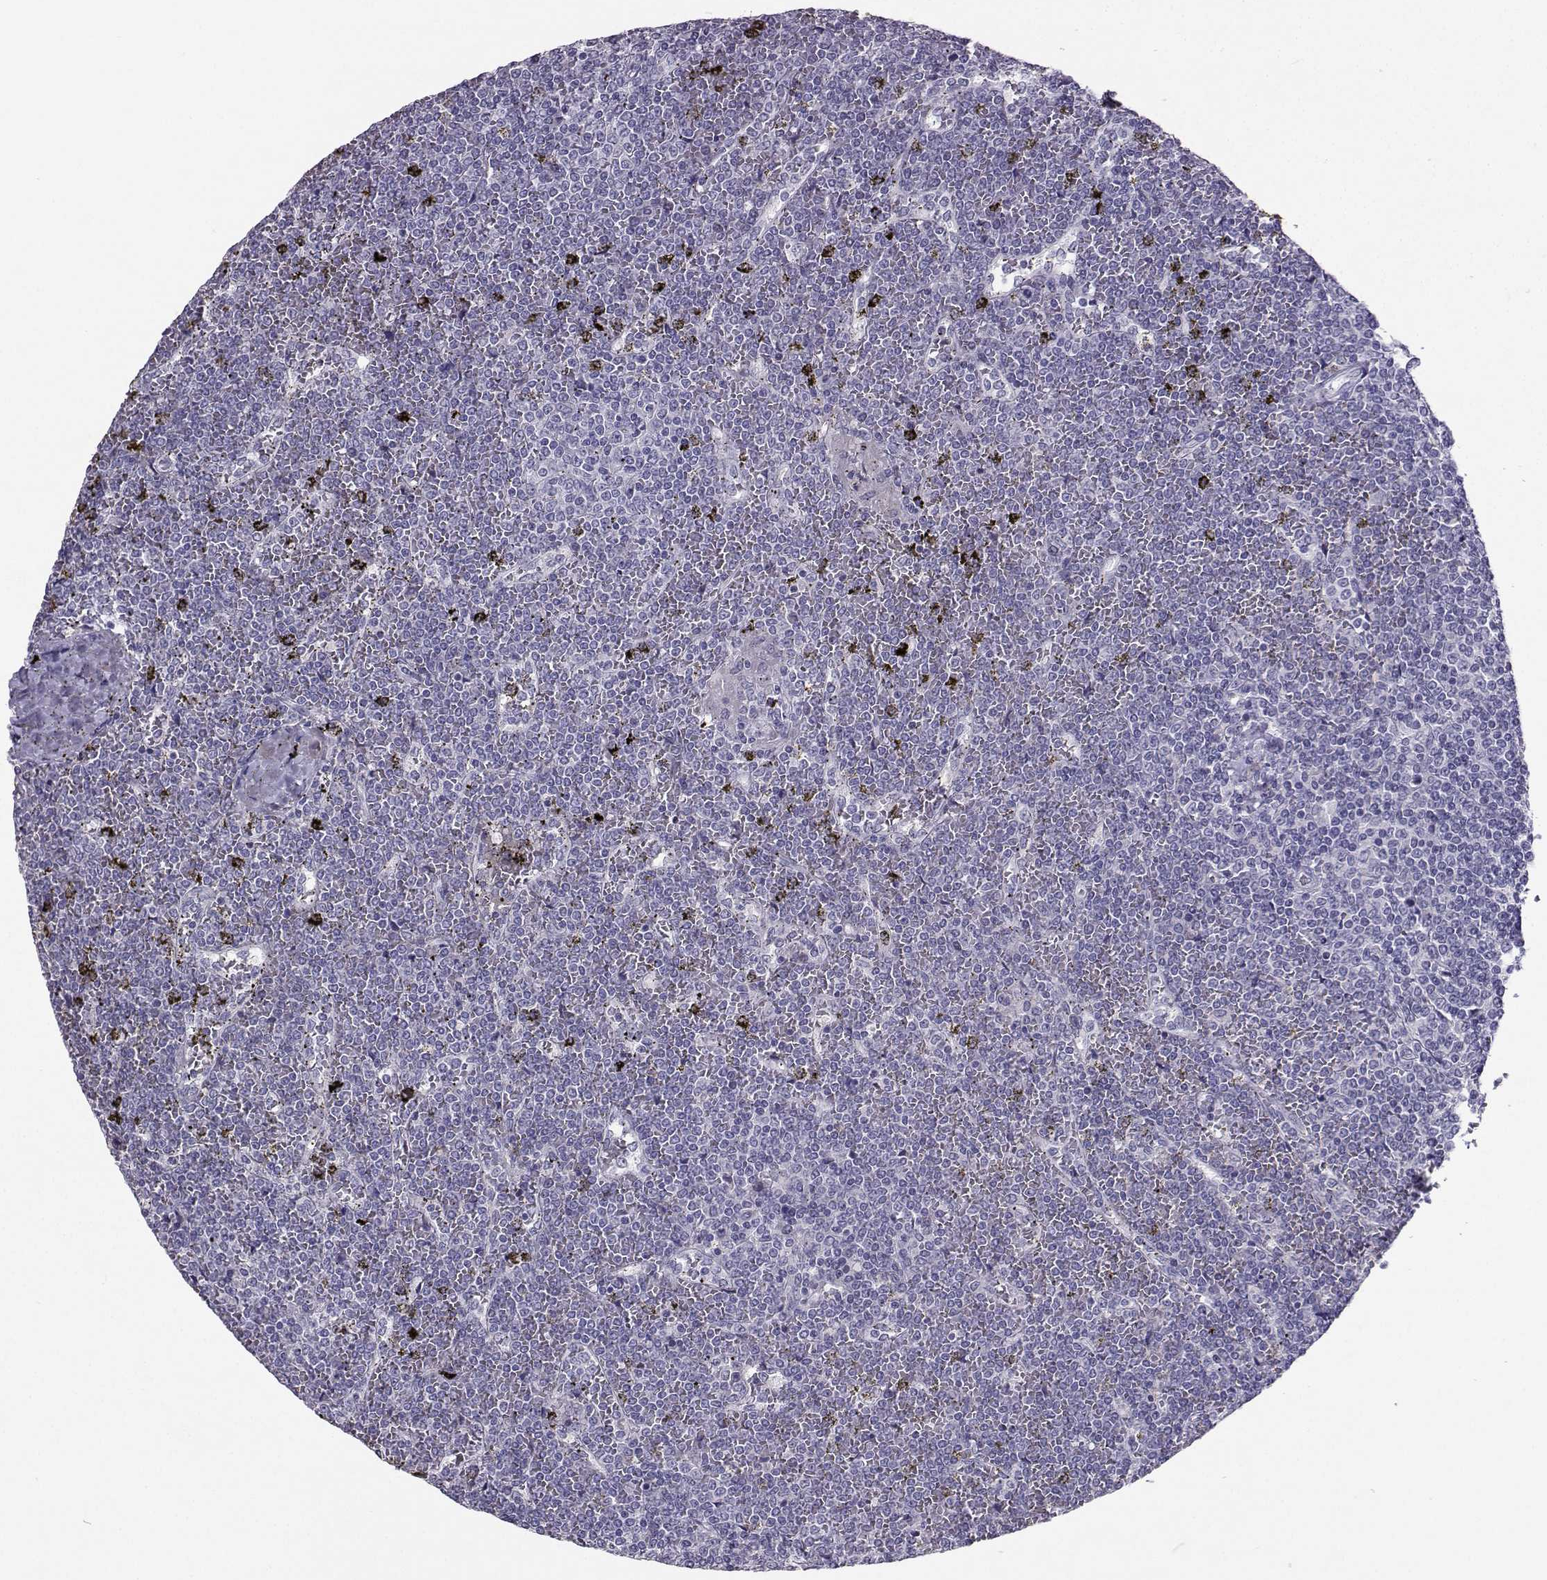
{"staining": {"intensity": "negative", "quantity": "none", "location": "none"}, "tissue": "lymphoma", "cell_type": "Tumor cells", "image_type": "cancer", "snomed": [{"axis": "morphology", "description": "Malignant lymphoma, non-Hodgkin's type, Low grade"}, {"axis": "topography", "description": "Spleen"}], "caption": "Immunohistochemical staining of human lymphoma exhibits no significant positivity in tumor cells.", "gene": "CARTPT", "patient": {"sex": "female", "age": 19}}